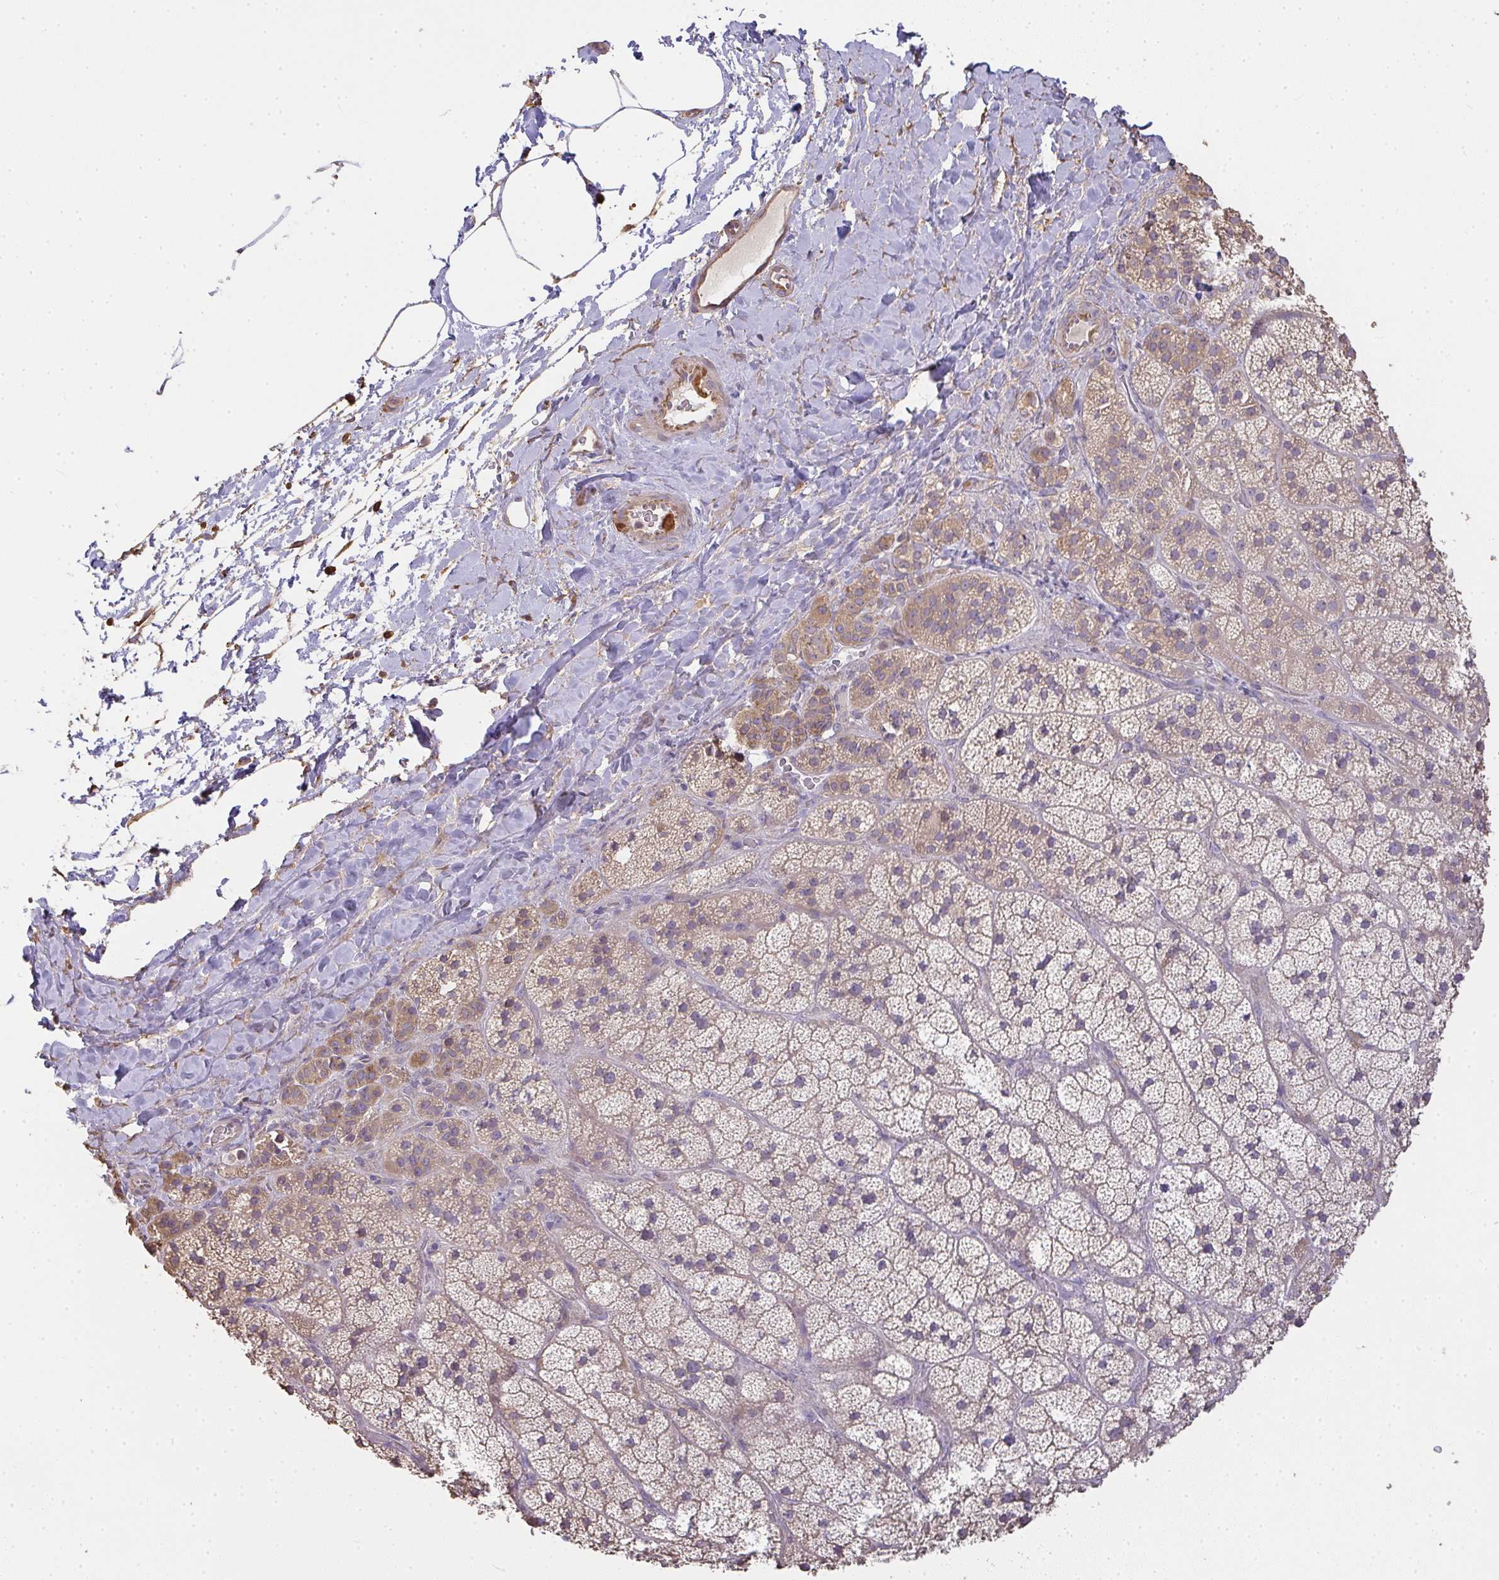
{"staining": {"intensity": "moderate", "quantity": "25%-75%", "location": "cytoplasmic/membranous"}, "tissue": "adrenal gland", "cell_type": "Glandular cells", "image_type": "normal", "snomed": [{"axis": "morphology", "description": "Normal tissue, NOS"}, {"axis": "topography", "description": "Adrenal gland"}], "caption": "Immunohistochemistry (DAB (3,3'-diaminobenzidine)) staining of benign adrenal gland exhibits moderate cytoplasmic/membranous protein staining in approximately 25%-75% of glandular cells. (IHC, brightfield microscopy, high magnification).", "gene": "BRINP3", "patient": {"sex": "male", "age": 57}}